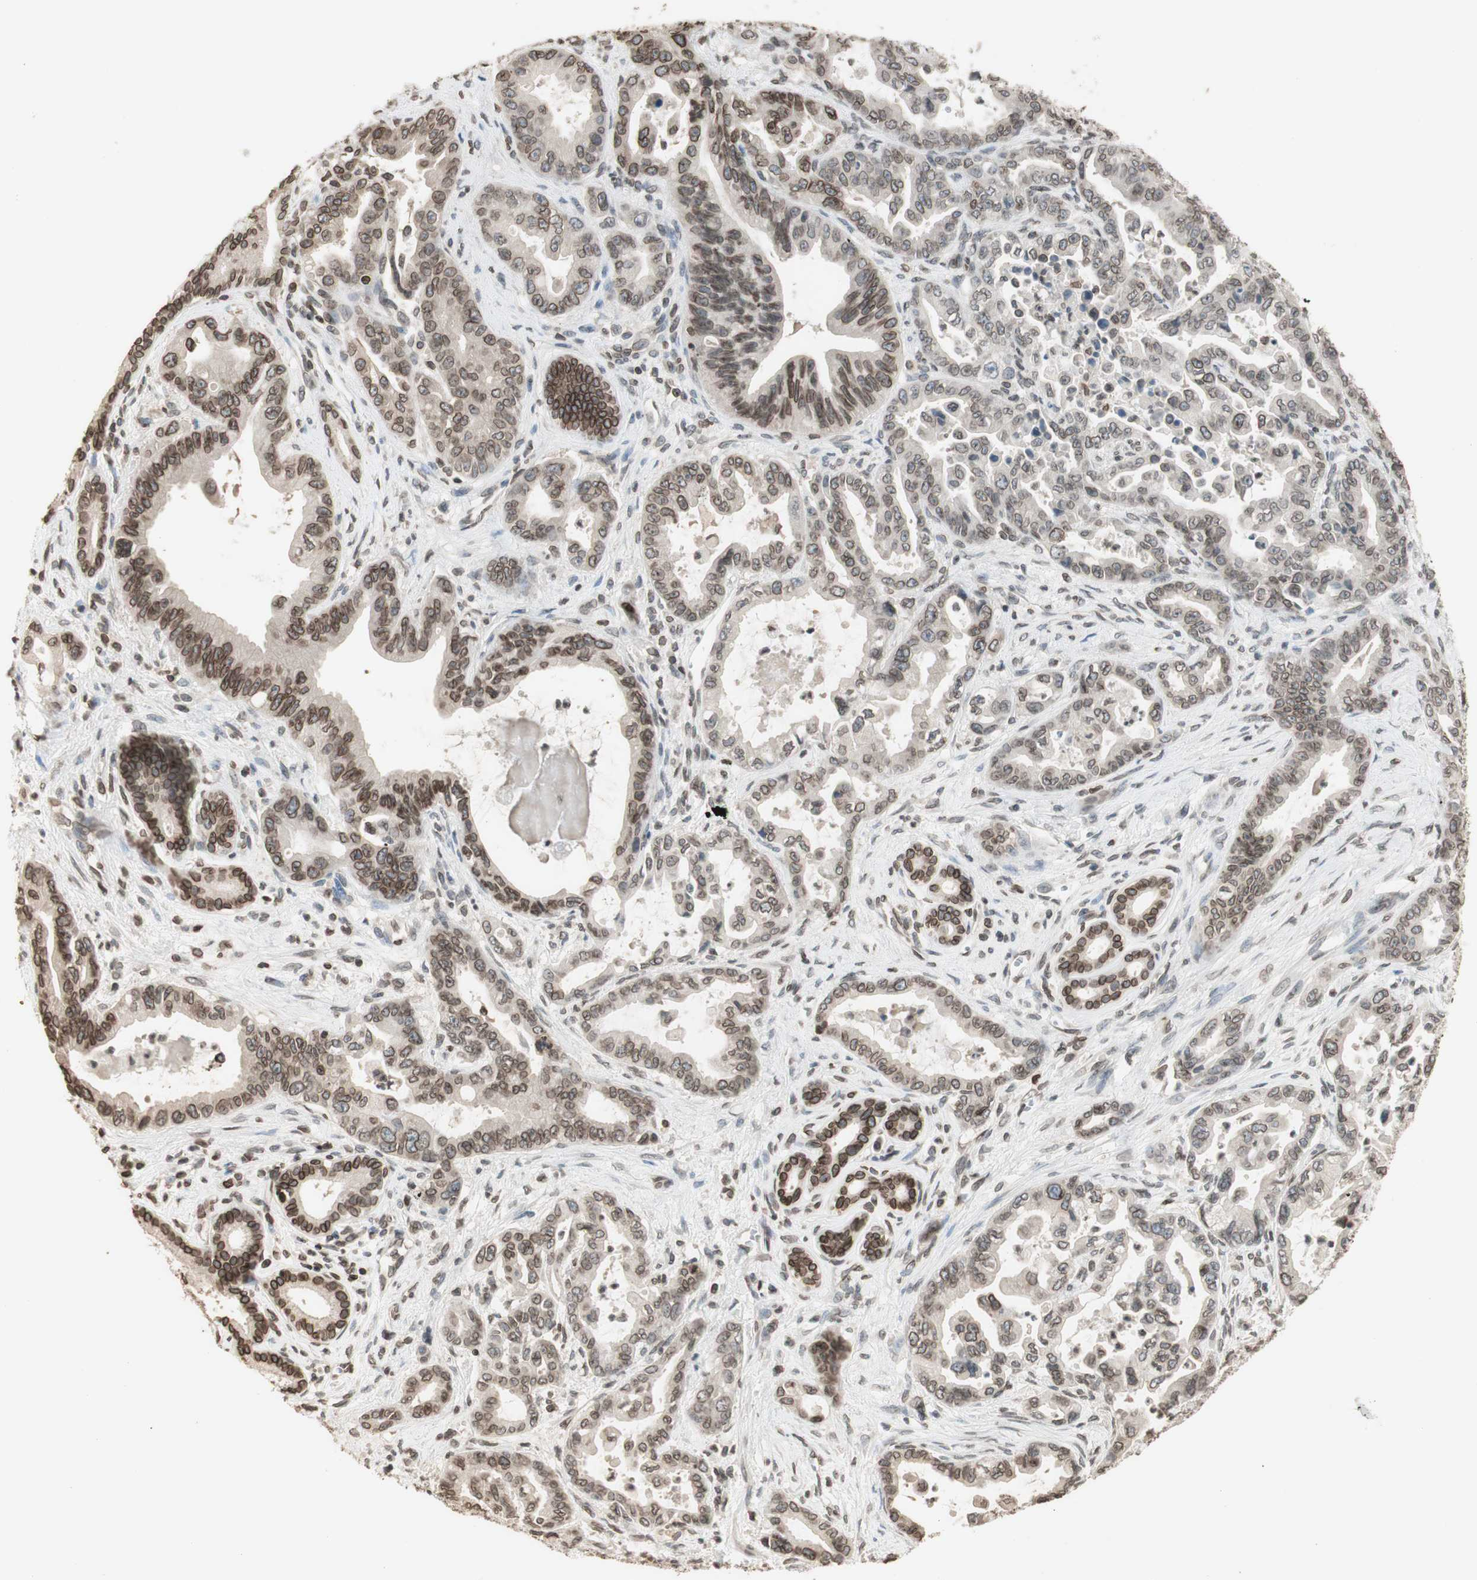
{"staining": {"intensity": "moderate", "quantity": ">75%", "location": "cytoplasmic/membranous,nuclear"}, "tissue": "pancreatic cancer", "cell_type": "Tumor cells", "image_type": "cancer", "snomed": [{"axis": "morphology", "description": "Adenocarcinoma, NOS"}, {"axis": "topography", "description": "Pancreas"}], "caption": "Adenocarcinoma (pancreatic) tissue reveals moderate cytoplasmic/membranous and nuclear positivity in approximately >75% of tumor cells (DAB = brown stain, brightfield microscopy at high magnification).", "gene": "TMPO", "patient": {"sex": "male", "age": 70}}